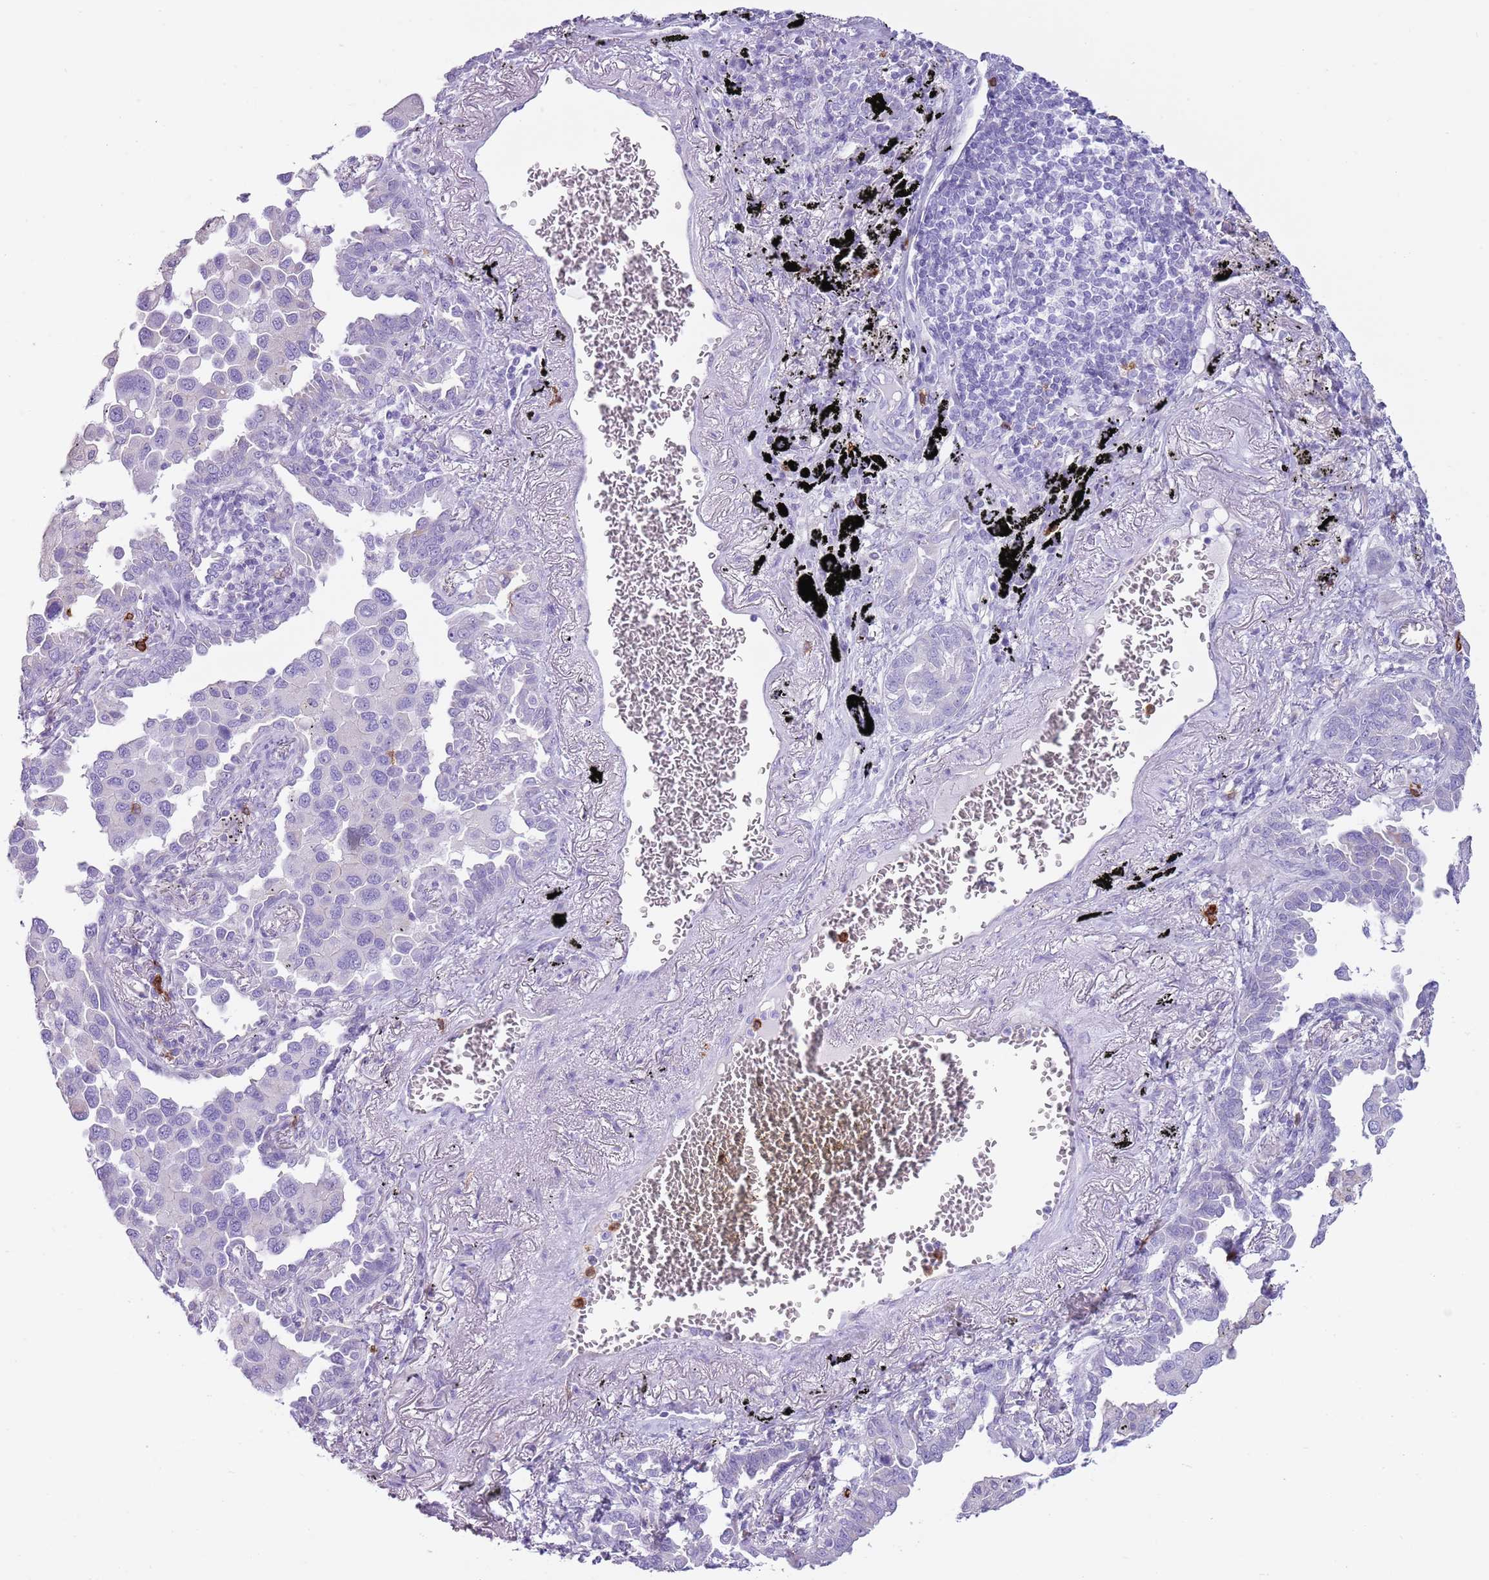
{"staining": {"intensity": "negative", "quantity": "none", "location": "none"}, "tissue": "lung cancer", "cell_type": "Tumor cells", "image_type": "cancer", "snomed": [{"axis": "morphology", "description": "Adenocarcinoma, NOS"}, {"axis": "topography", "description": "Lung"}], "caption": "Lung adenocarcinoma was stained to show a protein in brown. There is no significant positivity in tumor cells.", "gene": "CD177", "patient": {"sex": "male", "age": 67}}